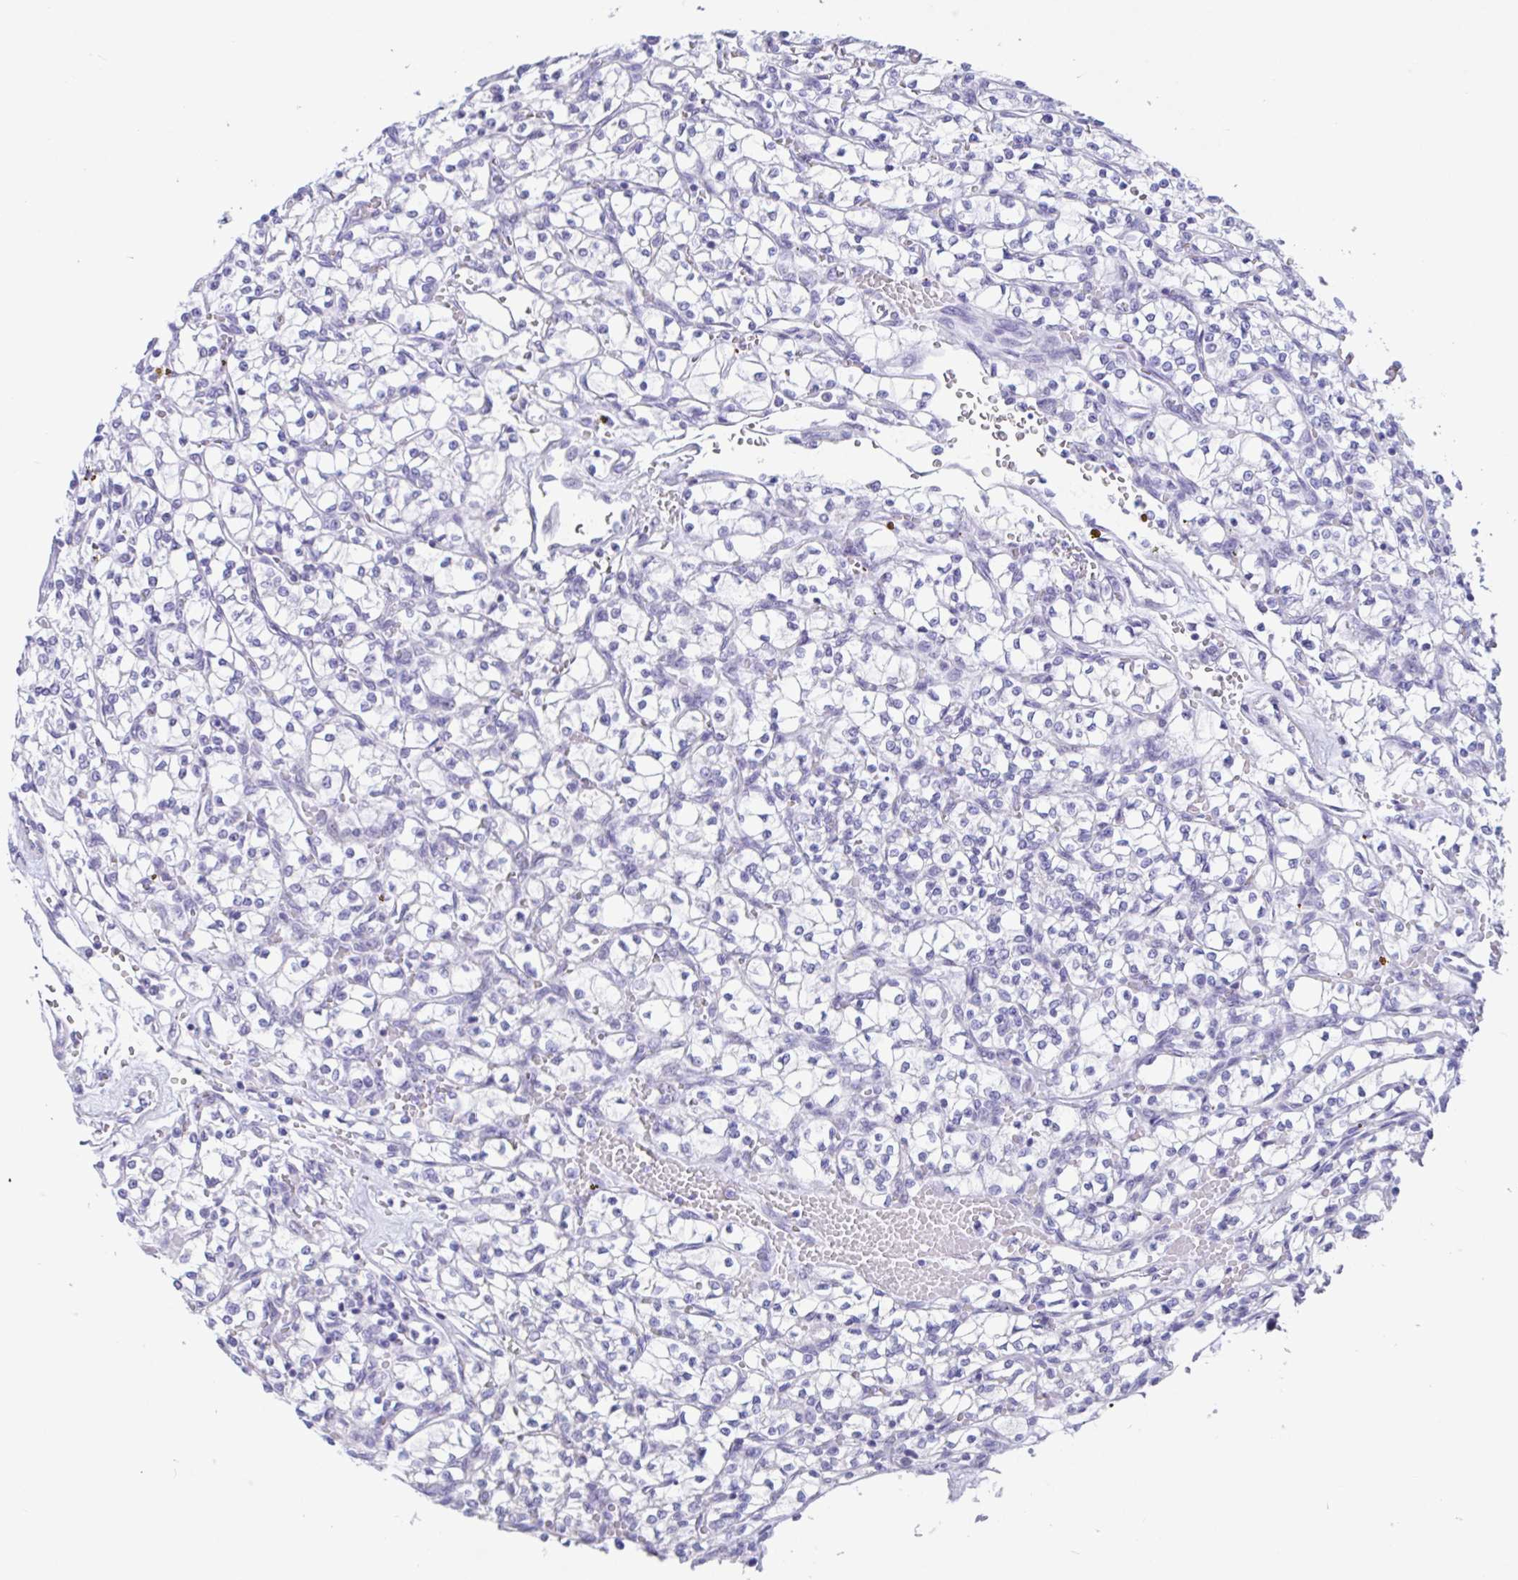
{"staining": {"intensity": "negative", "quantity": "none", "location": "none"}, "tissue": "renal cancer", "cell_type": "Tumor cells", "image_type": "cancer", "snomed": [{"axis": "morphology", "description": "Adenocarcinoma, NOS"}, {"axis": "topography", "description": "Kidney"}], "caption": "An image of human renal adenocarcinoma is negative for staining in tumor cells.", "gene": "OR6N2", "patient": {"sex": "female", "age": 64}}